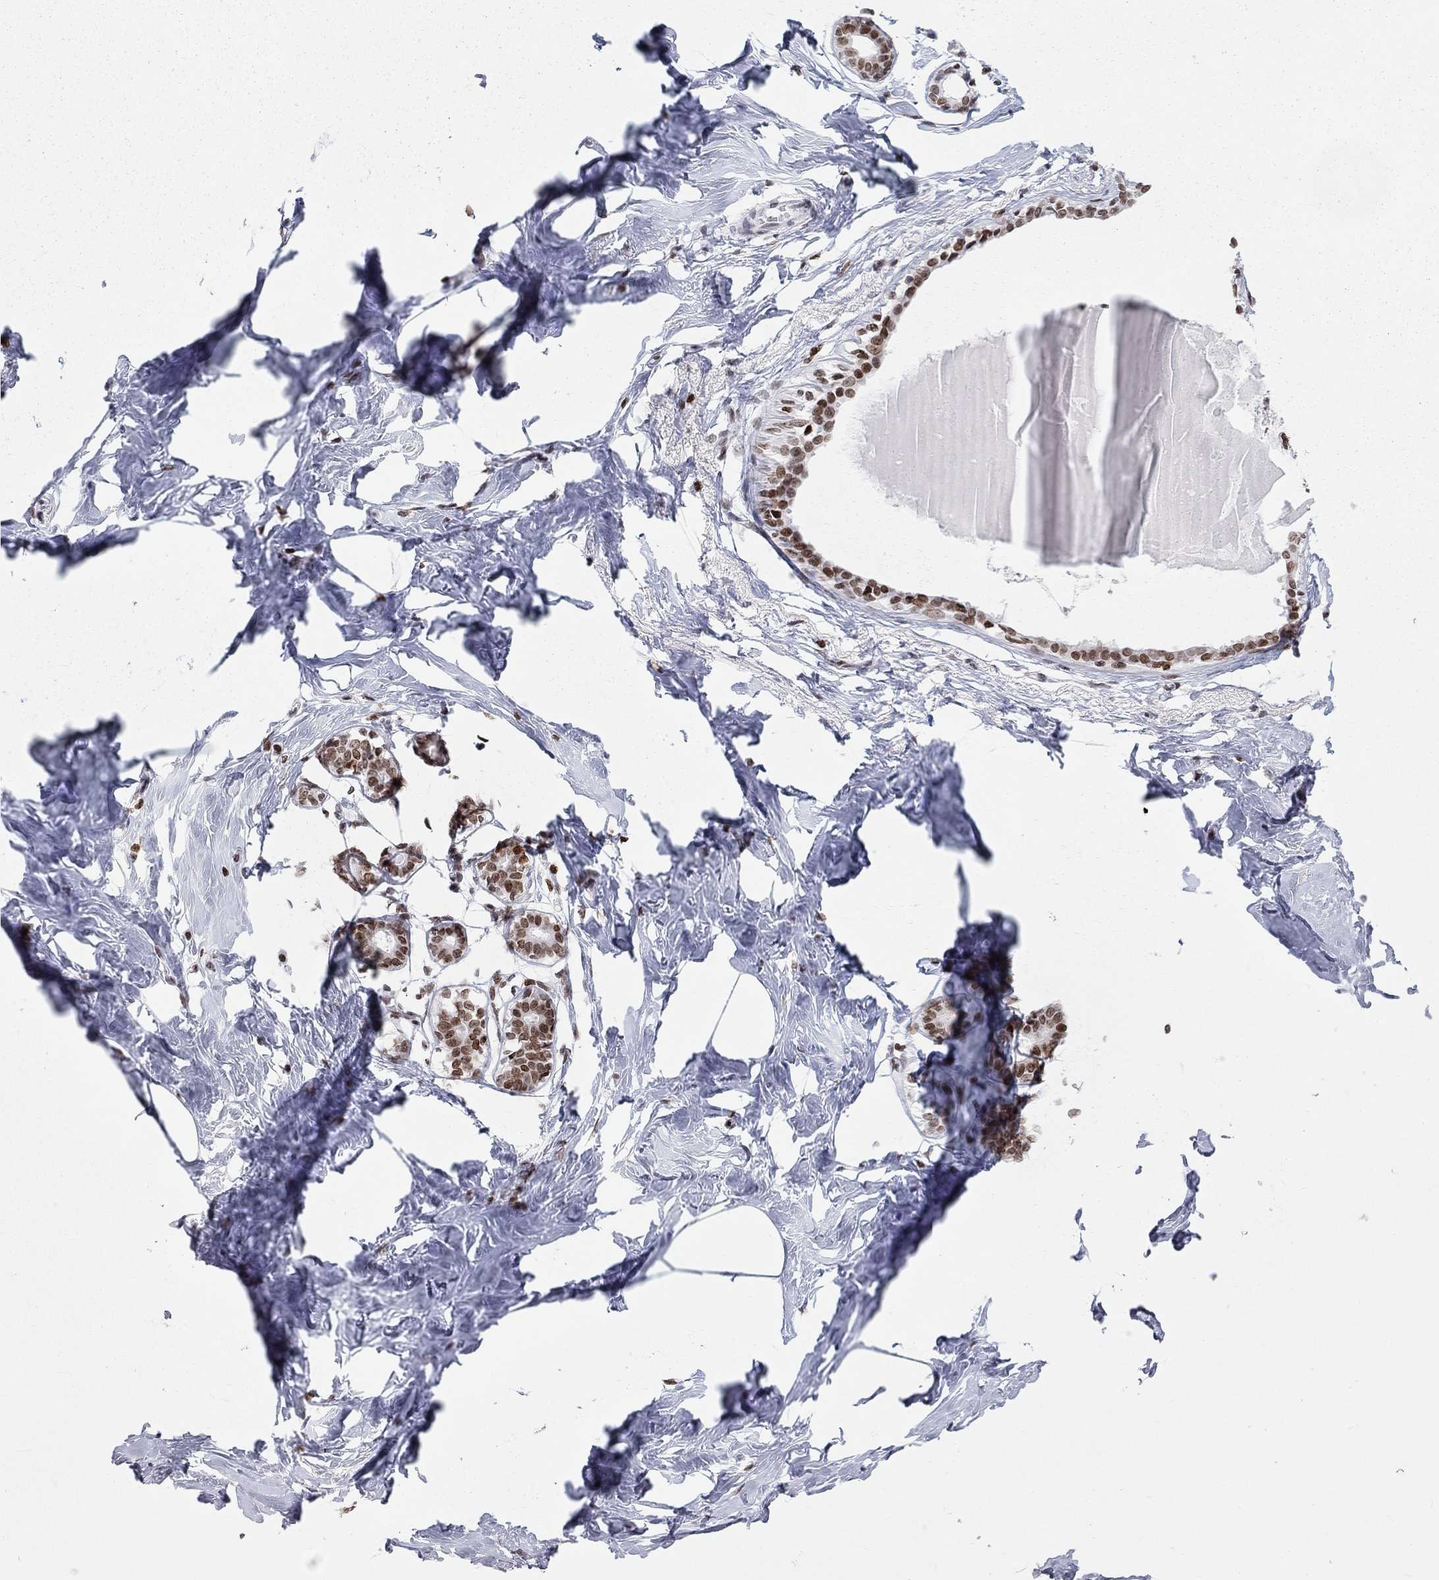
{"staining": {"intensity": "negative", "quantity": "none", "location": "none"}, "tissue": "breast", "cell_type": "Adipocytes", "image_type": "normal", "snomed": [{"axis": "morphology", "description": "Normal tissue, NOS"}, {"axis": "morphology", "description": "Lobular carcinoma, in situ"}, {"axis": "topography", "description": "Breast"}], "caption": "Immunohistochemistry (IHC) of unremarkable breast shows no staining in adipocytes.", "gene": "H2AX", "patient": {"sex": "female", "age": 35}}